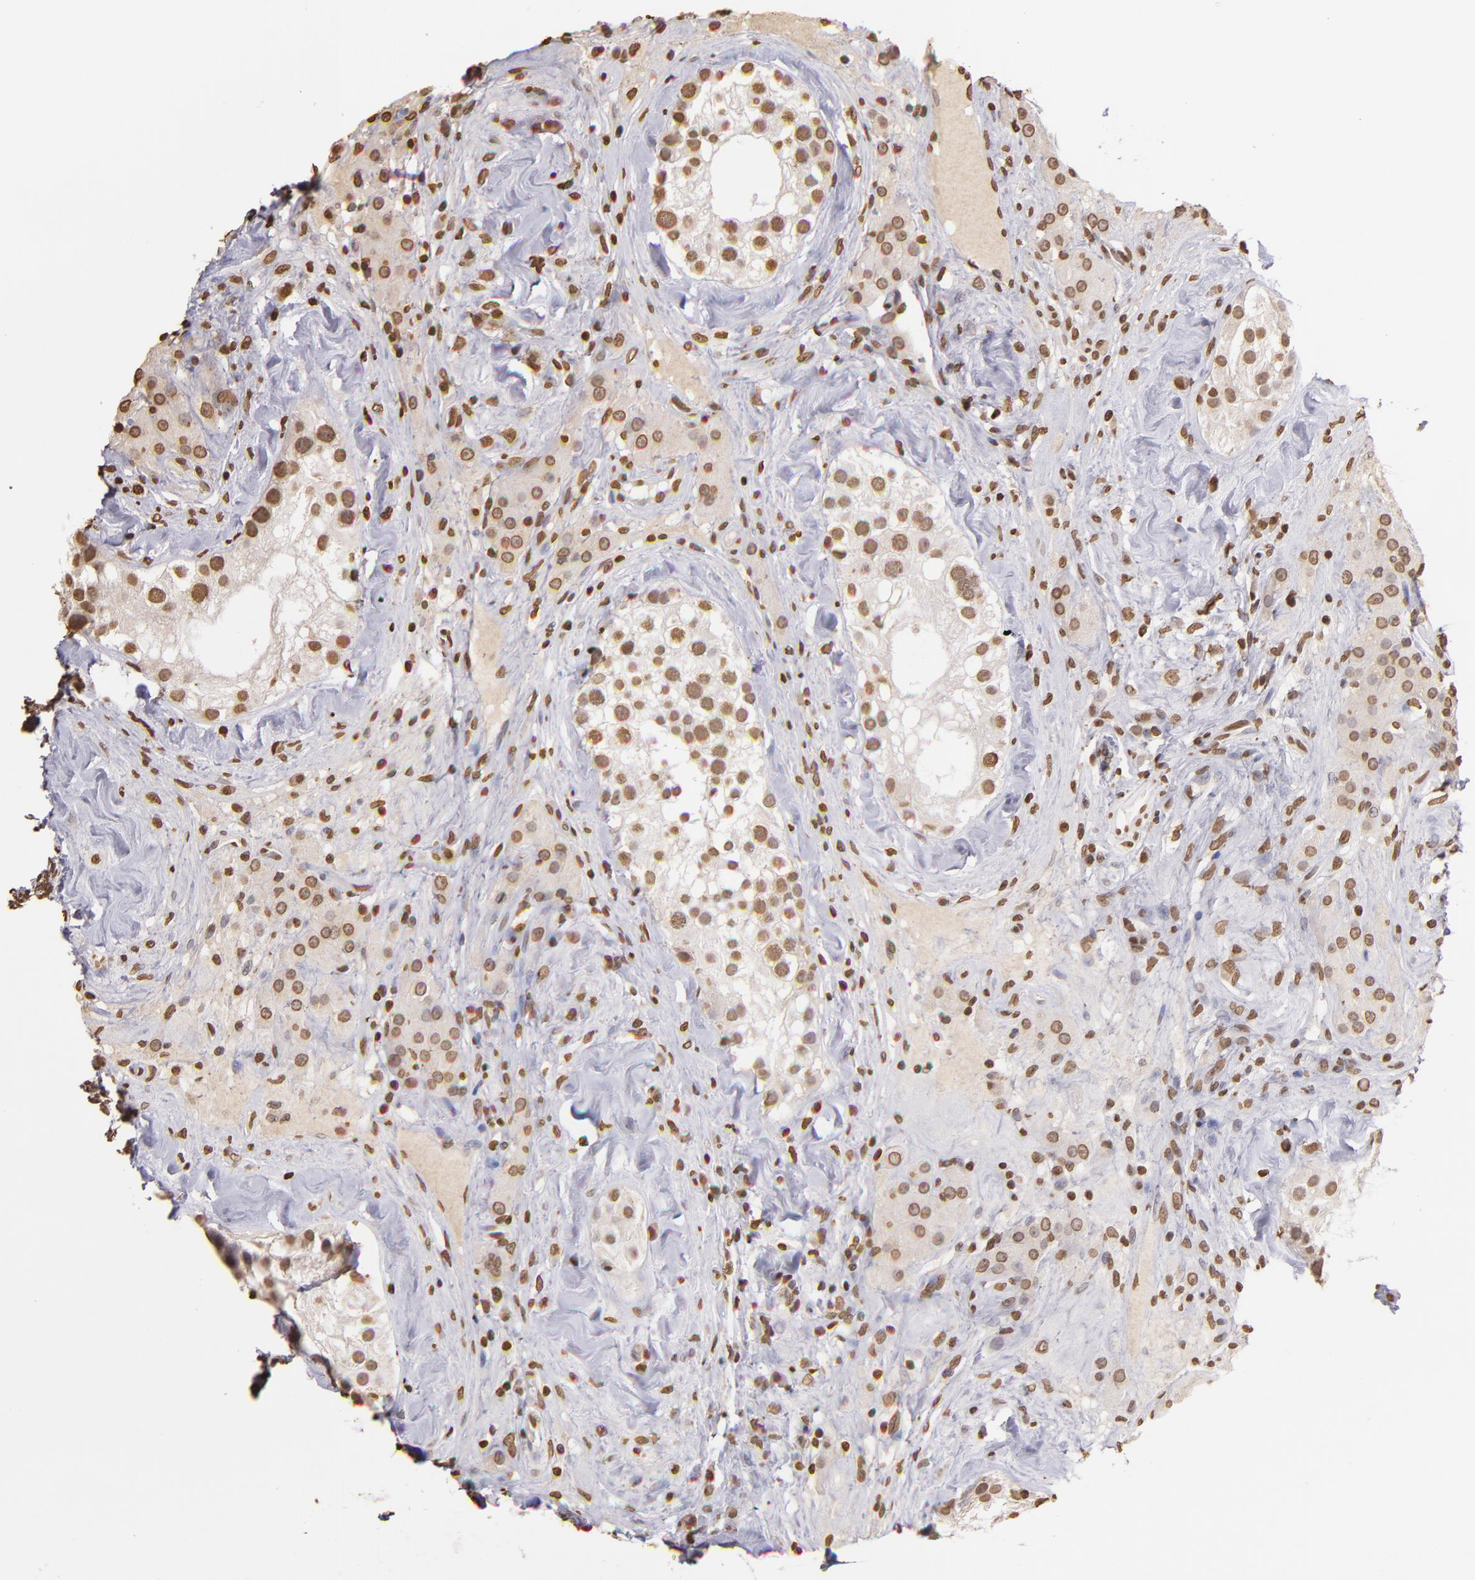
{"staining": {"intensity": "moderate", "quantity": ">75%", "location": "nuclear"}, "tissue": "testis", "cell_type": "Cells in seminiferous ducts", "image_type": "normal", "snomed": [{"axis": "morphology", "description": "Normal tissue, NOS"}, {"axis": "topography", "description": "Testis"}], "caption": "A high-resolution image shows immunohistochemistry (IHC) staining of benign testis, which reveals moderate nuclear positivity in approximately >75% of cells in seminiferous ducts. The staining is performed using DAB (3,3'-diaminobenzidine) brown chromogen to label protein expression. The nuclei are counter-stained blue using hematoxylin.", "gene": "LBX1", "patient": {"sex": "male", "age": 46}}